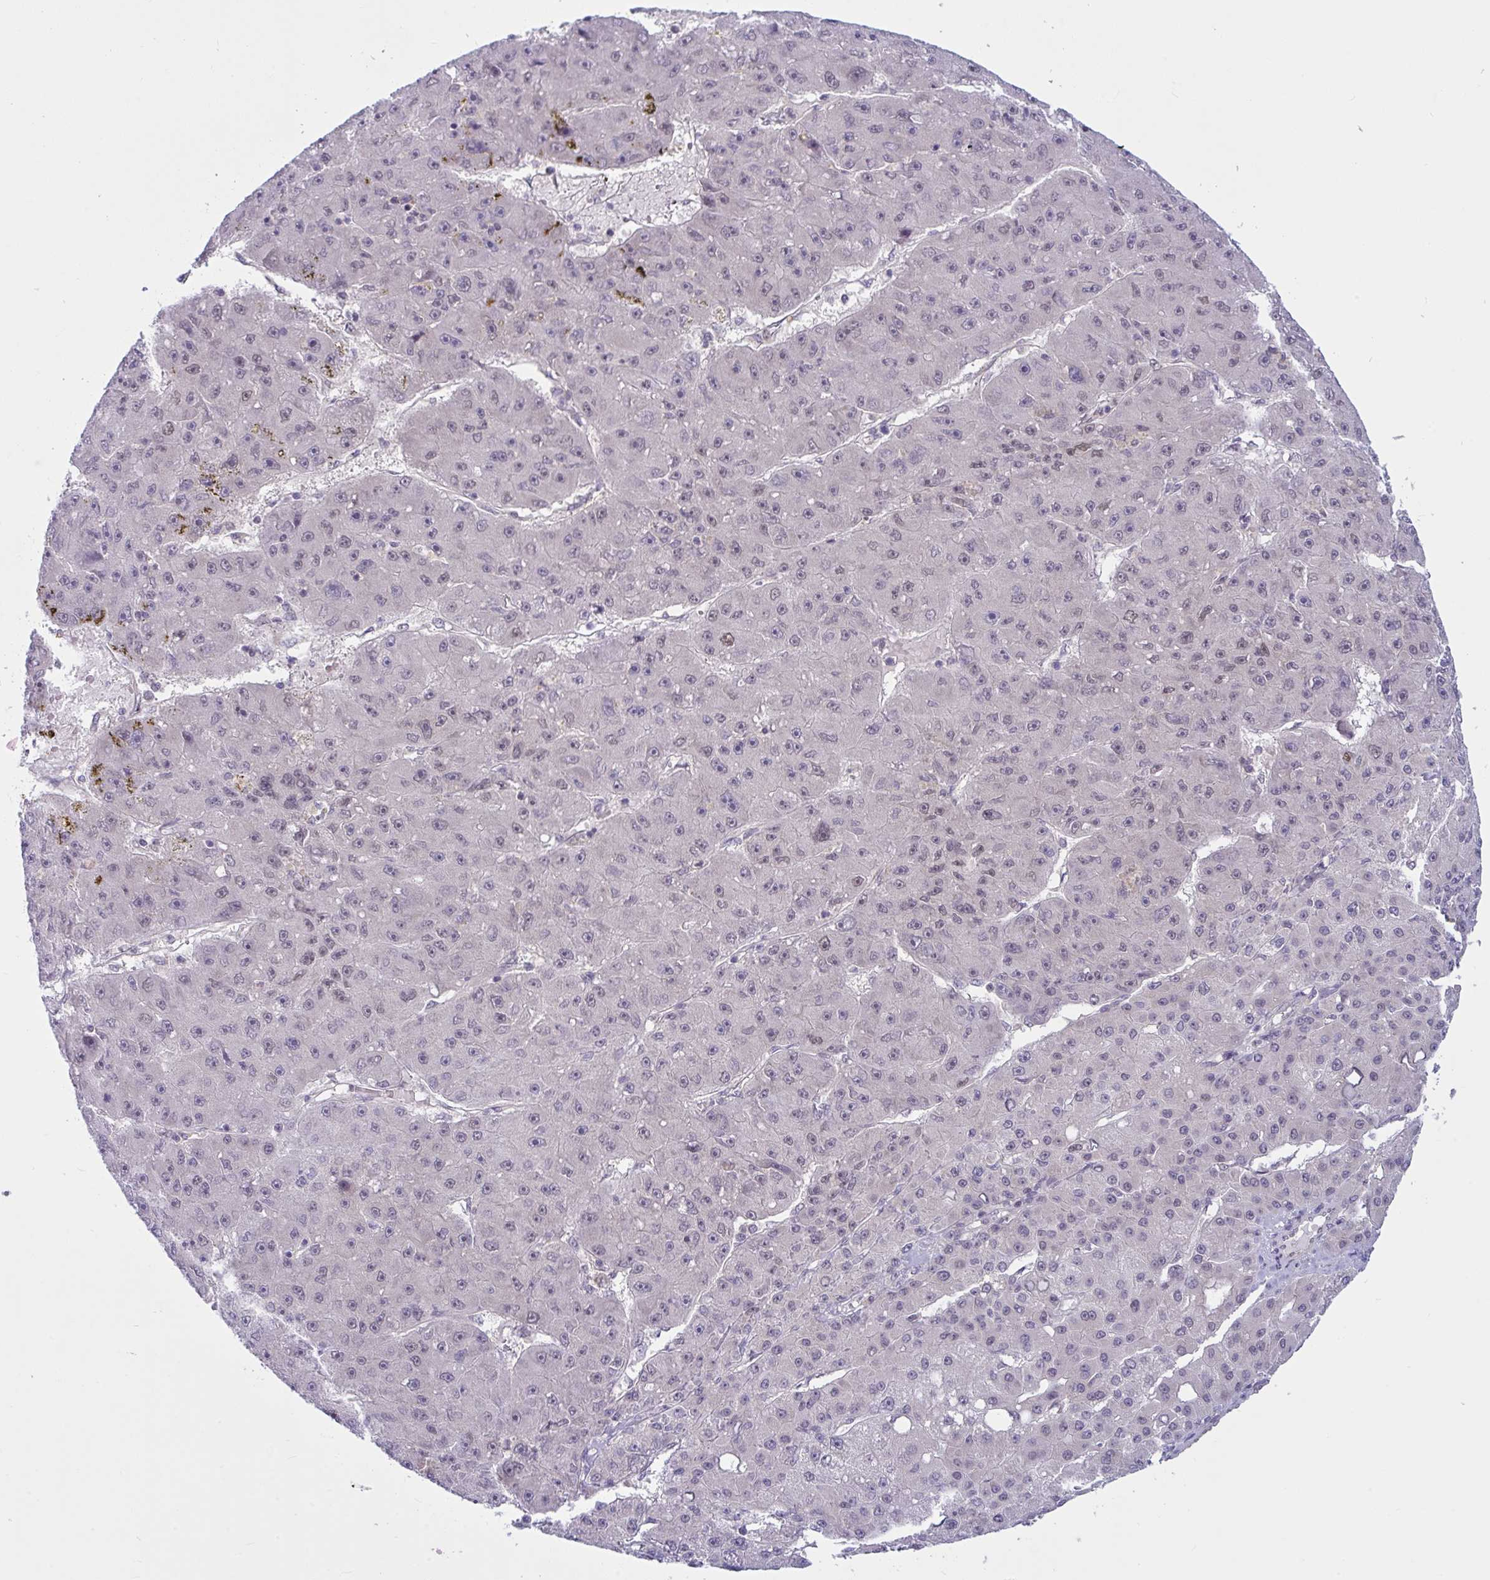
{"staining": {"intensity": "negative", "quantity": "none", "location": "none"}, "tissue": "liver cancer", "cell_type": "Tumor cells", "image_type": "cancer", "snomed": [{"axis": "morphology", "description": "Carcinoma, Hepatocellular, NOS"}, {"axis": "topography", "description": "Liver"}], "caption": "High magnification brightfield microscopy of liver hepatocellular carcinoma stained with DAB (brown) and counterstained with hematoxylin (blue): tumor cells show no significant expression. (DAB immunohistochemistry (IHC) visualized using brightfield microscopy, high magnification).", "gene": "TSN", "patient": {"sex": "male", "age": 67}}